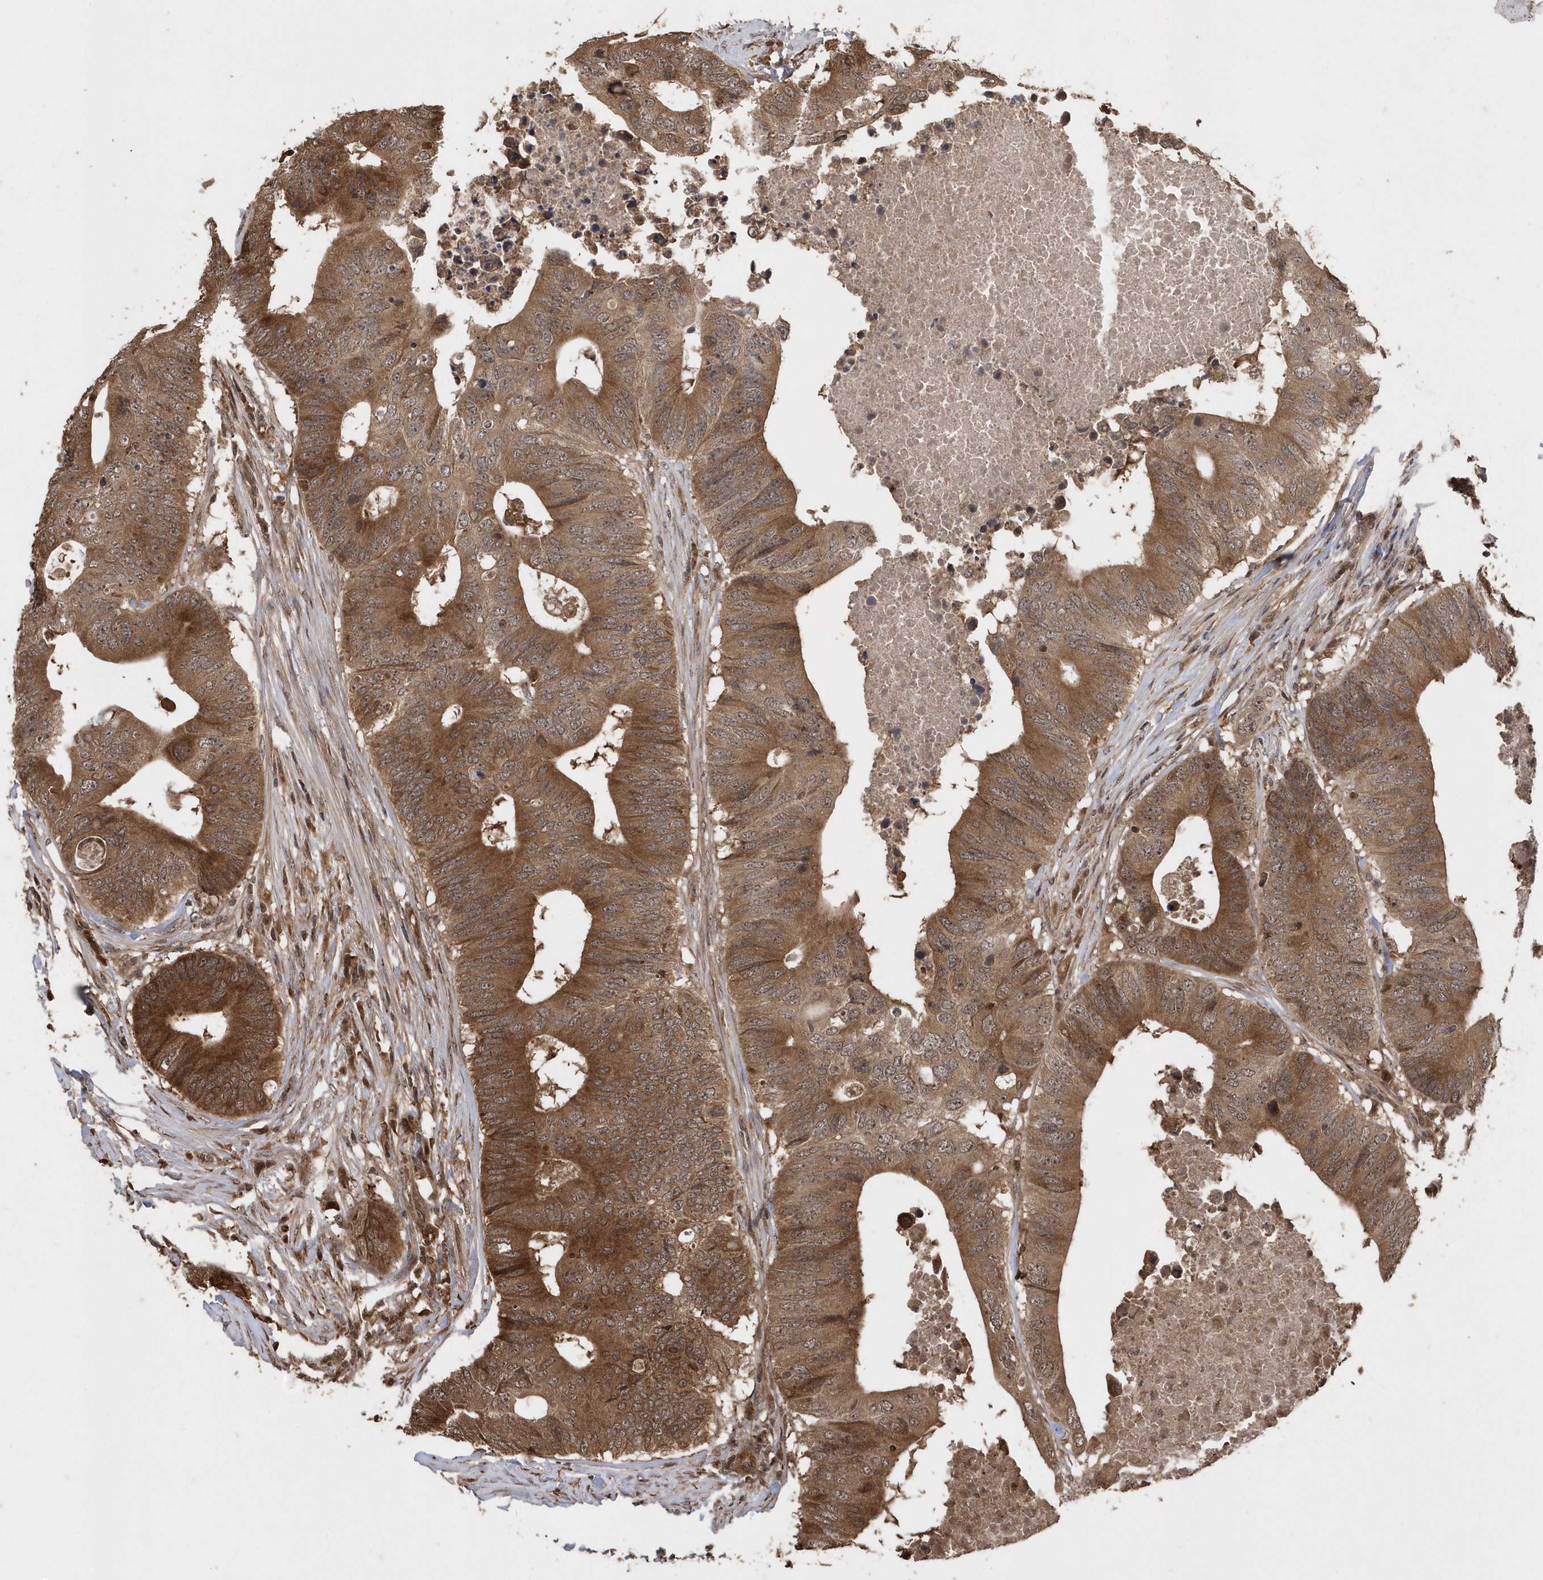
{"staining": {"intensity": "moderate", "quantity": ">75%", "location": "cytoplasmic/membranous"}, "tissue": "colorectal cancer", "cell_type": "Tumor cells", "image_type": "cancer", "snomed": [{"axis": "morphology", "description": "Adenocarcinoma, NOS"}, {"axis": "topography", "description": "Colon"}], "caption": "Immunohistochemistry (IHC) photomicrograph of colorectal cancer (adenocarcinoma) stained for a protein (brown), which displays medium levels of moderate cytoplasmic/membranous positivity in approximately >75% of tumor cells.", "gene": "WASHC5", "patient": {"sex": "male", "age": 71}}